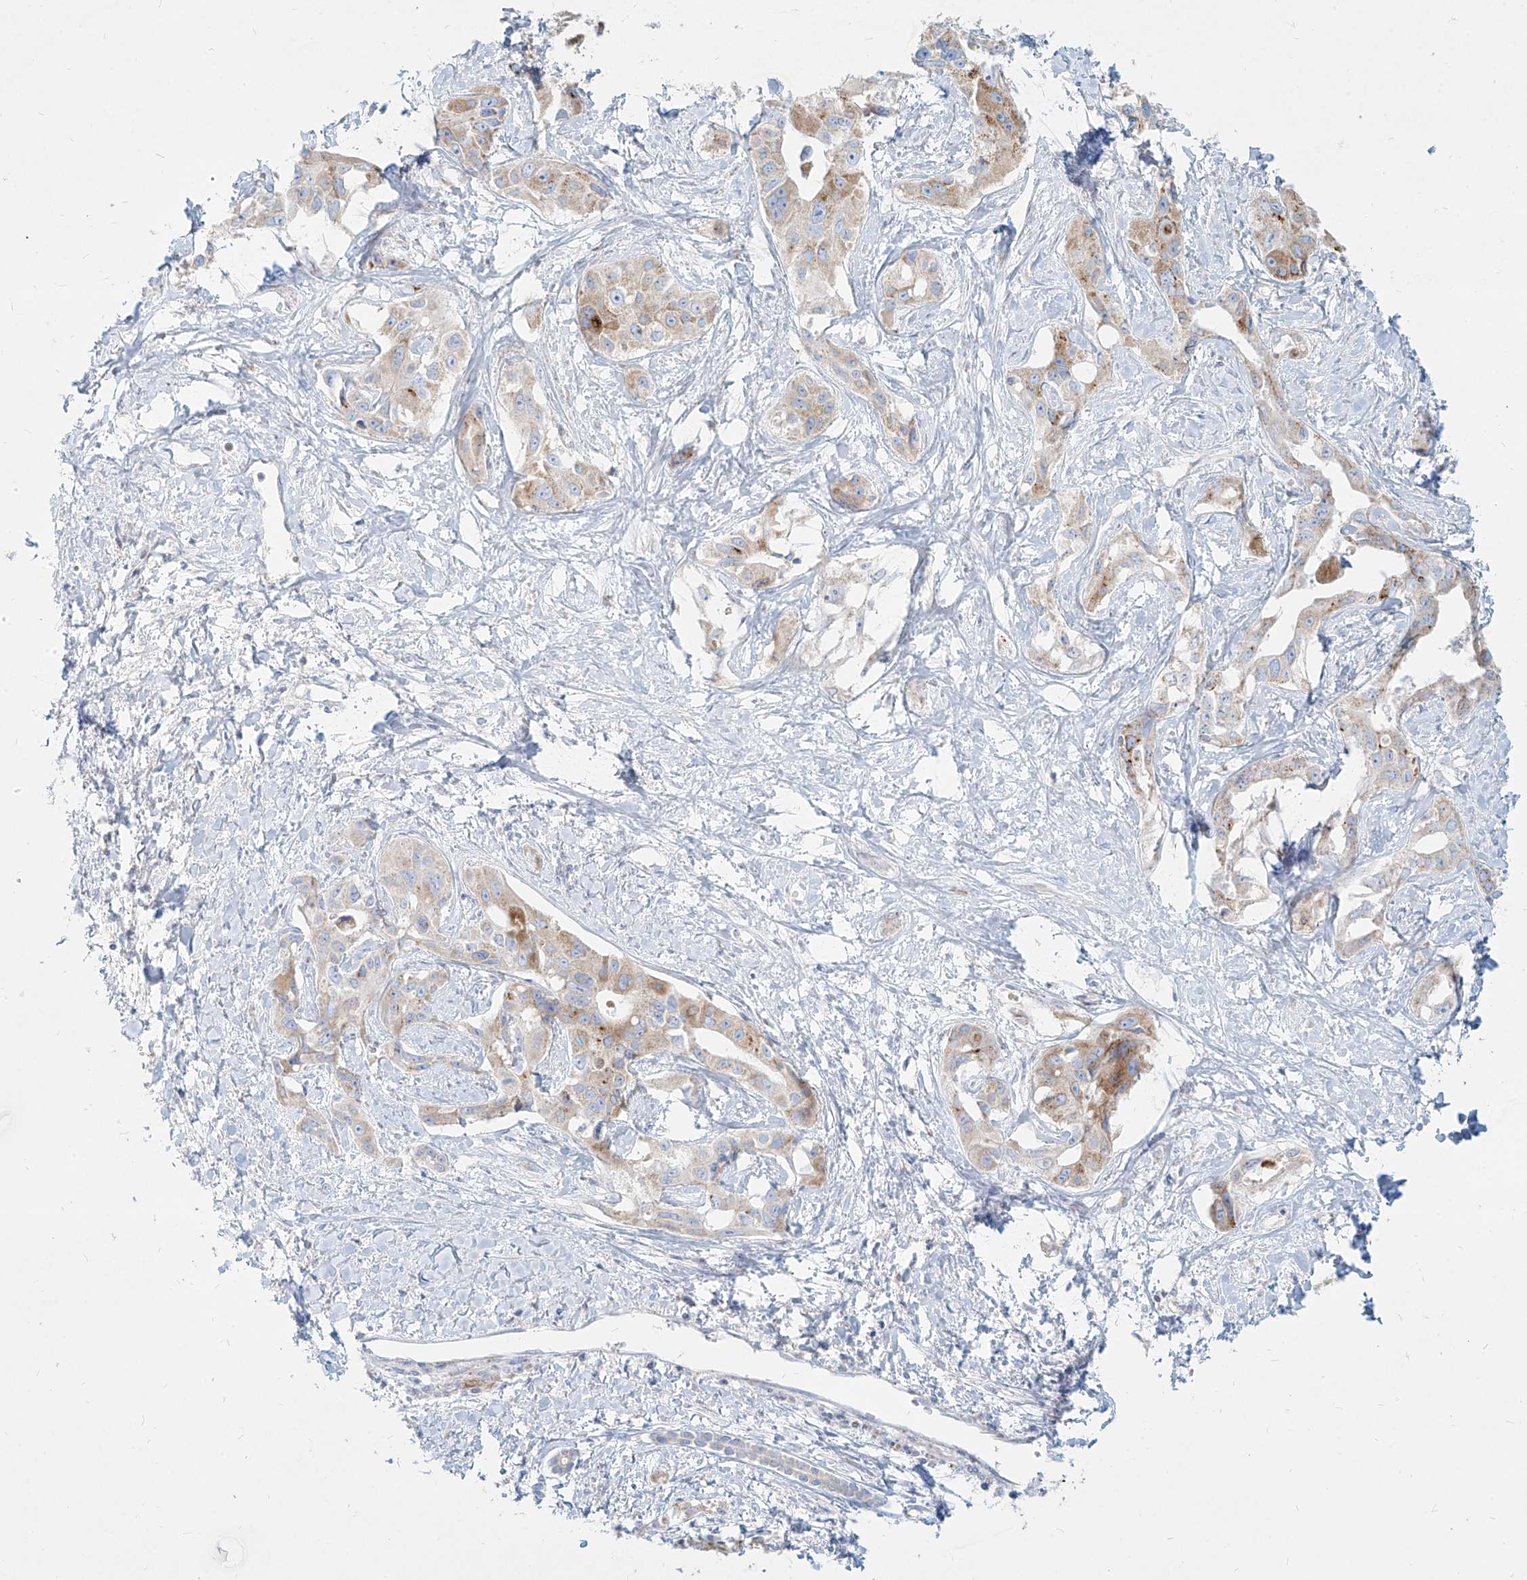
{"staining": {"intensity": "weak", "quantity": "25%-75%", "location": "cytoplasmic/membranous"}, "tissue": "liver cancer", "cell_type": "Tumor cells", "image_type": "cancer", "snomed": [{"axis": "morphology", "description": "Cholangiocarcinoma"}, {"axis": "topography", "description": "Liver"}], "caption": "IHC staining of liver cholangiocarcinoma, which shows low levels of weak cytoplasmic/membranous positivity in about 25%-75% of tumor cells indicating weak cytoplasmic/membranous protein staining. The staining was performed using DAB (brown) for protein detection and nuclei were counterstained in hematoxylin (blue).", "gene": "MTX2", "patient": {"sex": "male", "age": 59}}